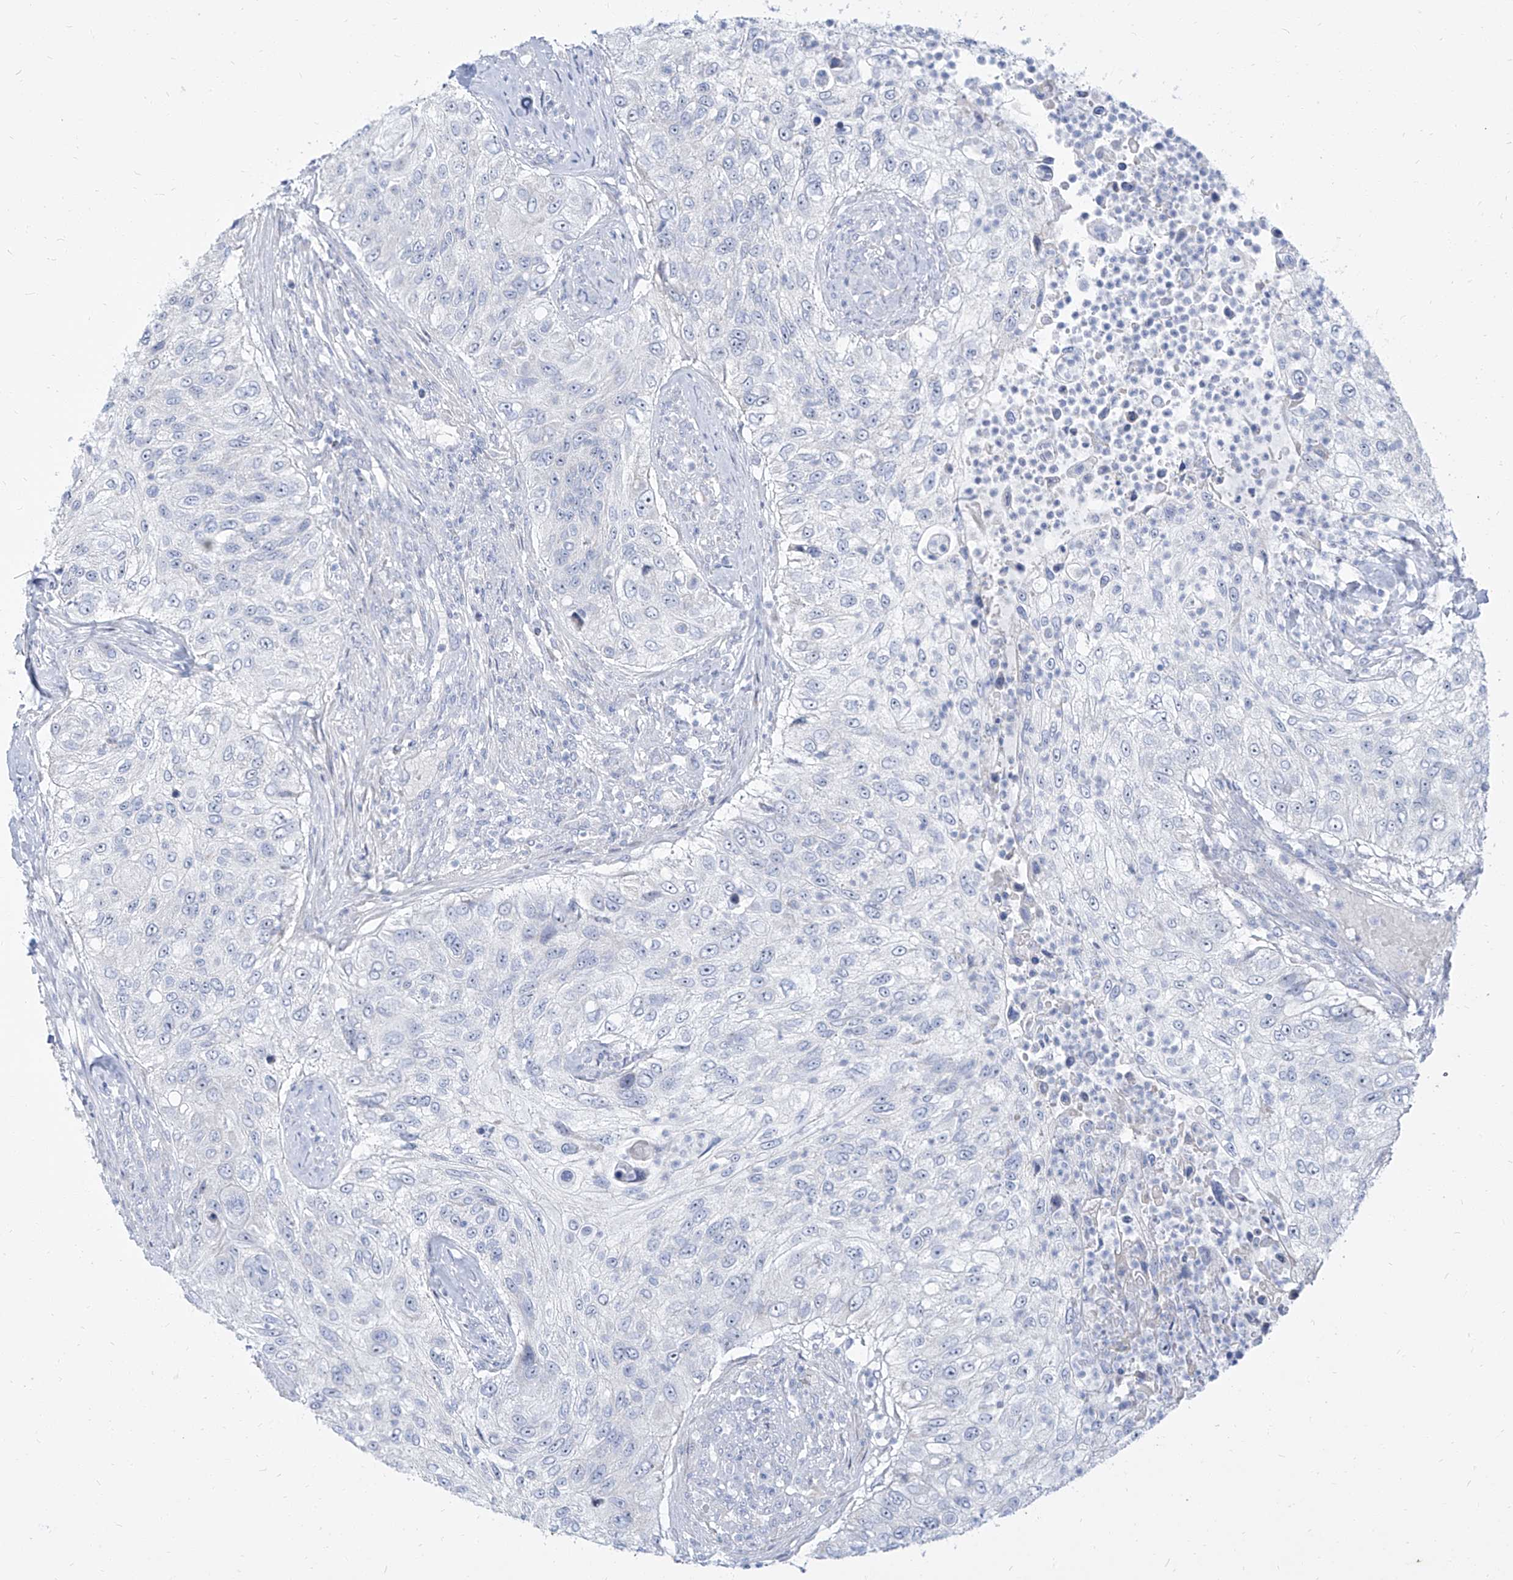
{"staining": {"intensity": "negative", "quantity": "none", "location": "none"}, "tissue": "urothelial cancer", "cell_type": "Tumor cells", "image_type": "cancer", "snomed": [{"axis": "morphology", "description": "Urothelial carcinoma, High grade"}, {"axis": "topography", "description": "Urinary bladder"}], "caption": "Micrograph shows no significant protein expression in tumor cells of high-grade urothelial carcinoma.", "gene": "TXLNB", "patient": {"sex": "female", "age": 60}}